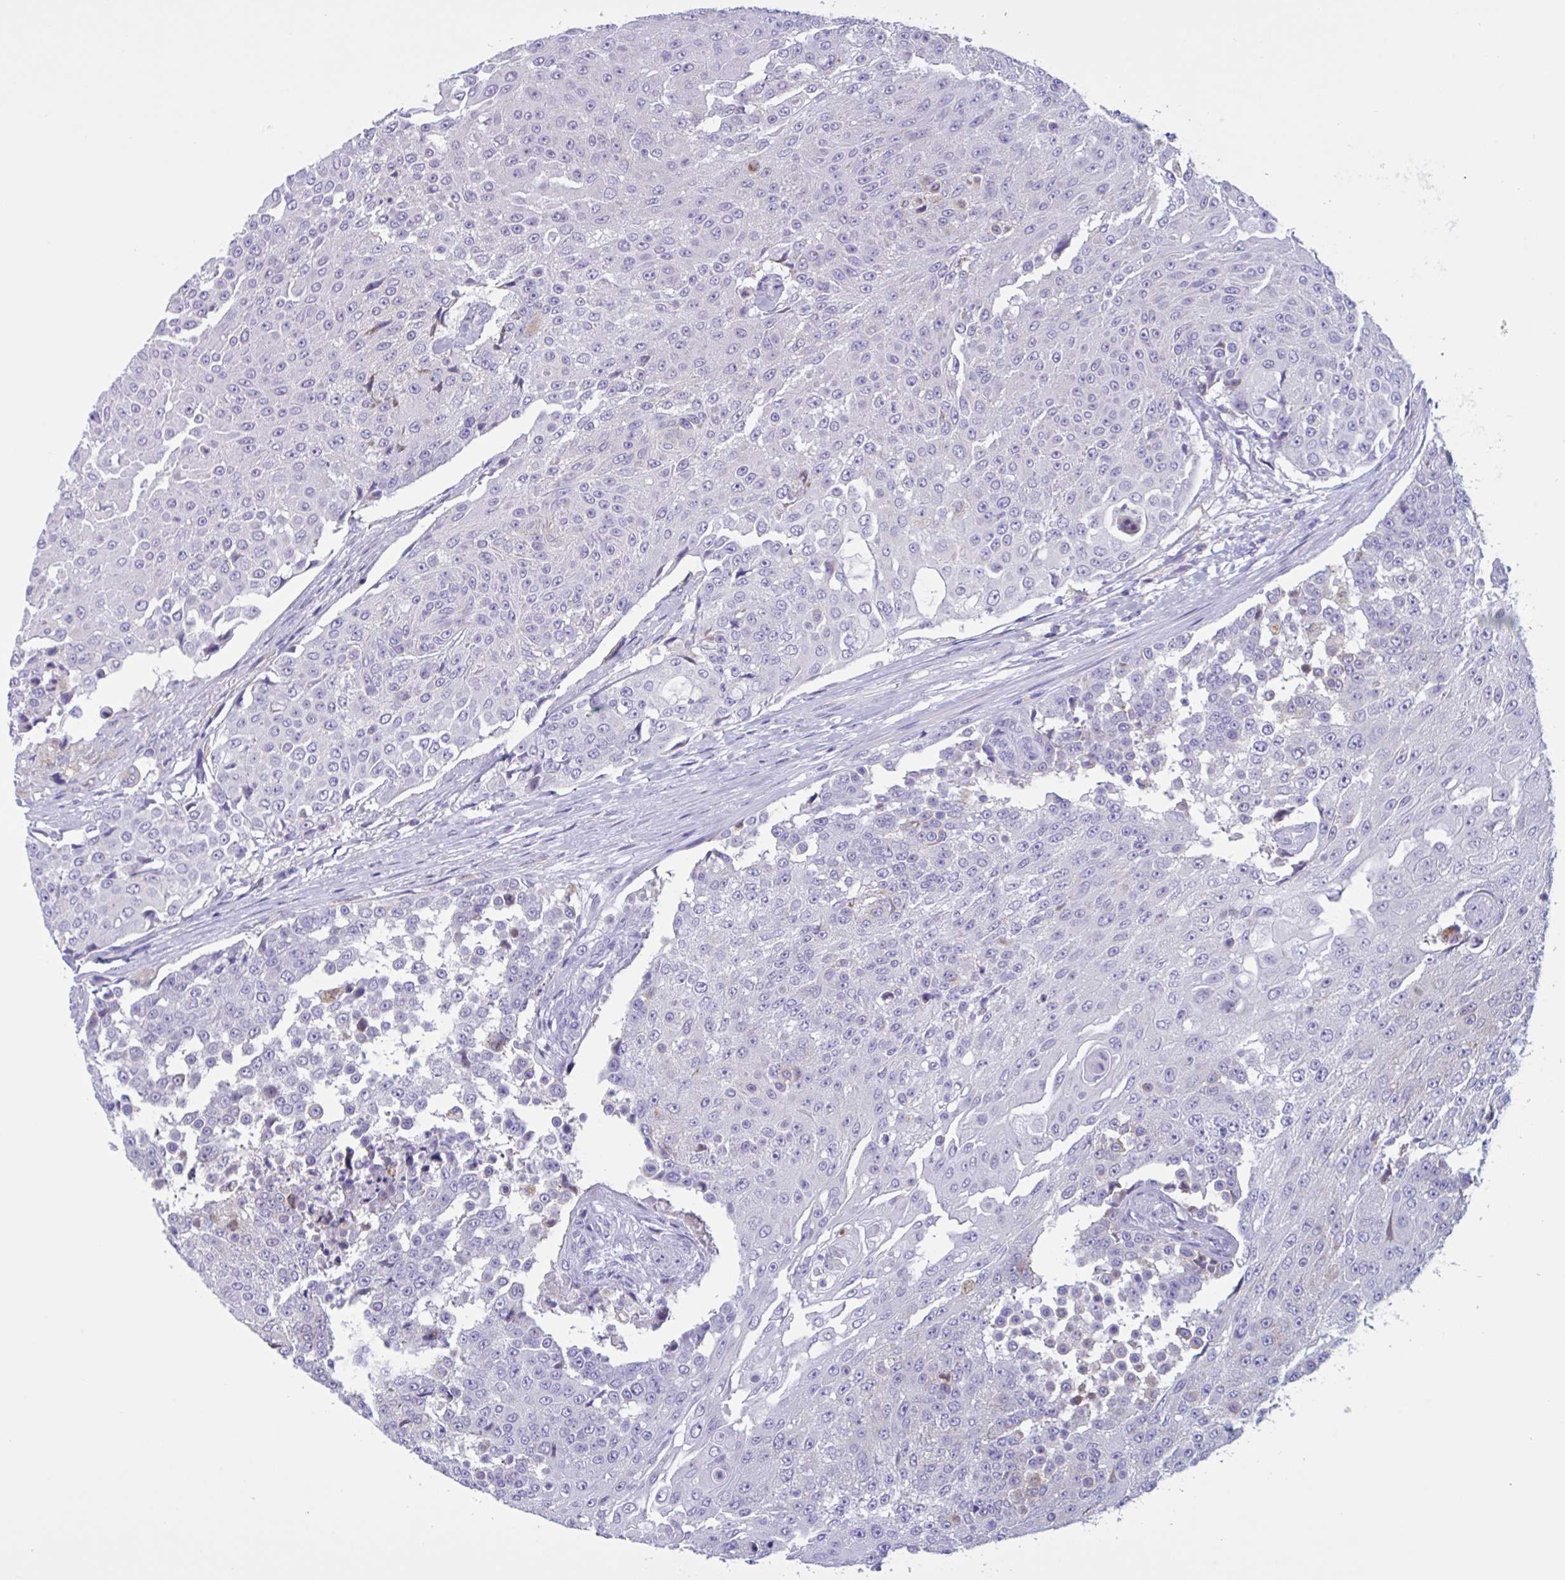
{"staining": {"intensity": "negative", "quantity": "none", "location": "none"}, "tissue": "urothelial cancer", "cell_type": "Tumor cells", "image_type": "cancer", "snomed": [{"axis": "morphology", "description": "Urothelial carcinoma, High grade"}, {"axis": "topography", "description": "Urinary bladder"}], "caption": "Immunohistochemical staining of human urothelial cancer demonstrates no significant expression in tumor cells.", "gene": "RPL22L1", "patient": {"sex": "female", "age": 63}}